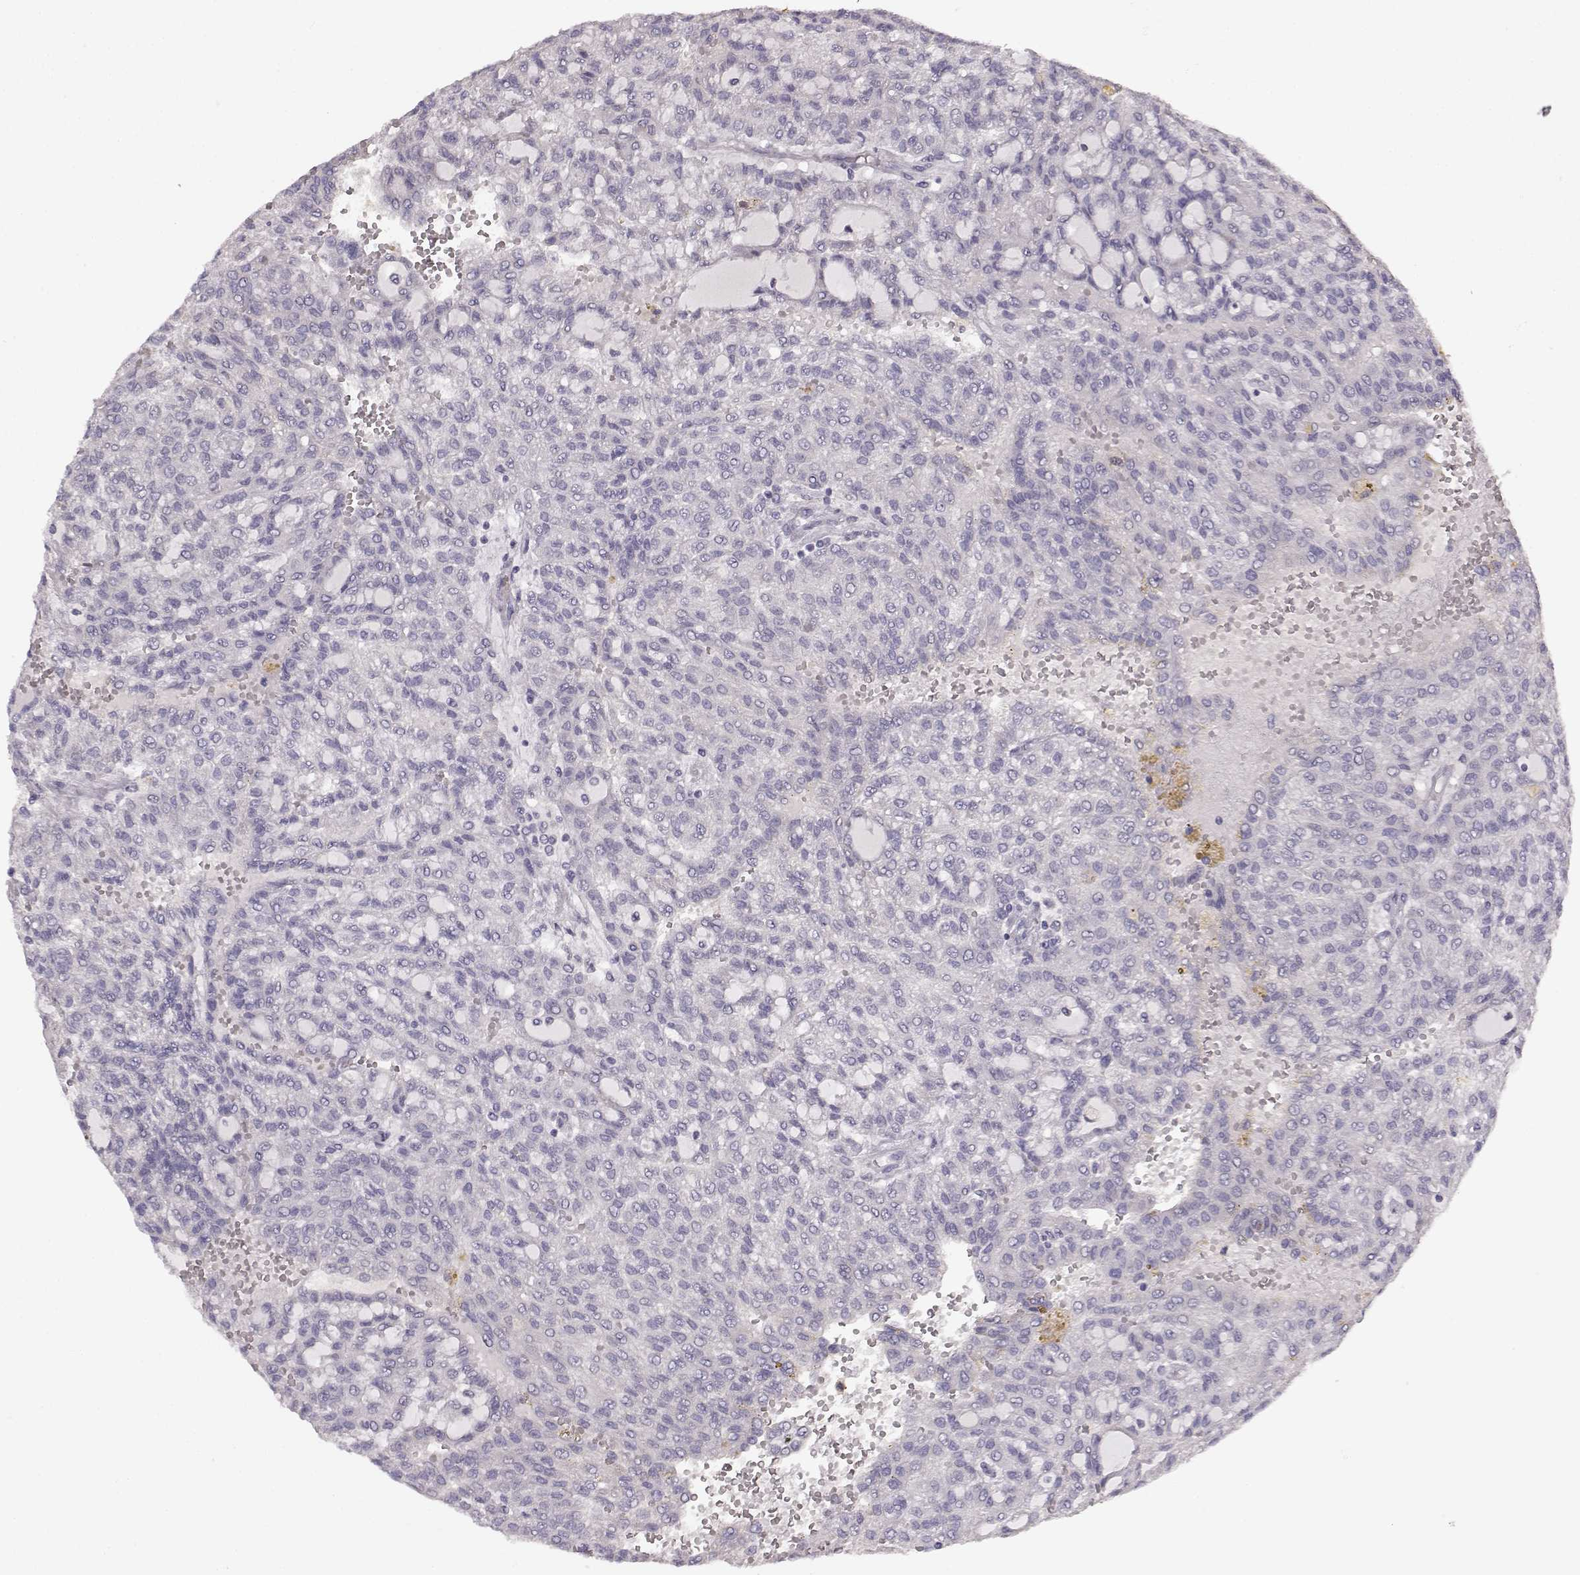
{"staining": {"intensity": "negative", "quantity": "none", "location": "none"}, "tissue": "renal cancer", "cell_type": "Tumor cells", "image_type": "cancer", "snomed": [{"axis": "morphology", "description": "Adenocarcinoma, NOS"}, {"axis": "topography", "description": "Kidney"}], "caption": "Immunohistochemical staining of adenocarcinoma (renal) demonstrates no significant expression in tumor cells.", "gene": "BFSP2", "patient": {"sex": "male", "age": 63}}